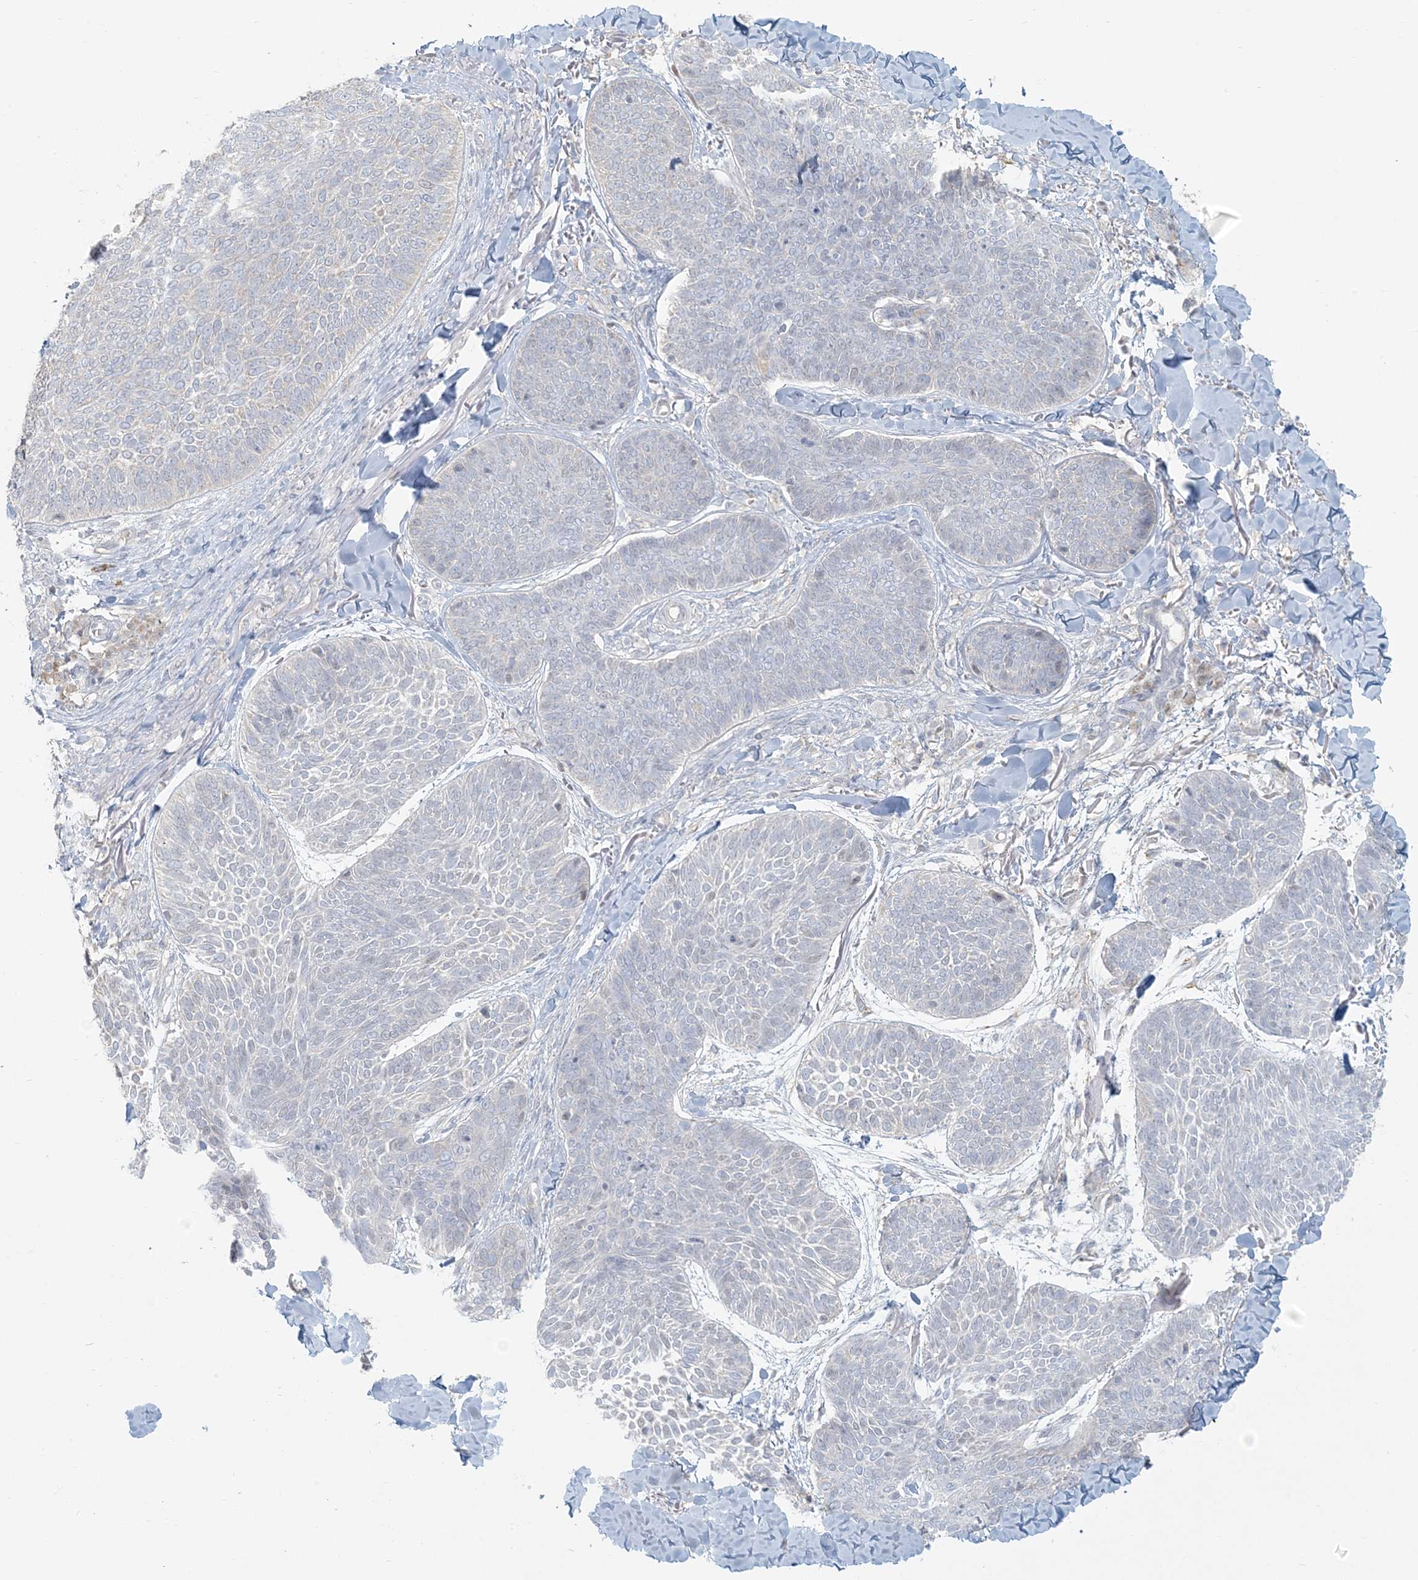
{"staining": {"intensity": "negative", "quantity": "none", "location": "none"}, "tissue": "skin cancer", "cell_type": "Tumor cells", "image_type": "cancer", "snomed": [{"axis": "morphology", "description": "Basal cell carcinoma"}, {"axis": "topography", "description": "Skin"}], "caption": "There is no significant staining in tumor cells of skin cancer (basal cell carcinoma). (Stains: DAB (3,3'-diaminobenzidine) immunohistochemistry with hematoxylin counter stain, Microscopy: brightfield microscopy at high magnification).", "gene": "HACL1", "patient": {"sex": "male", "age": 85}}